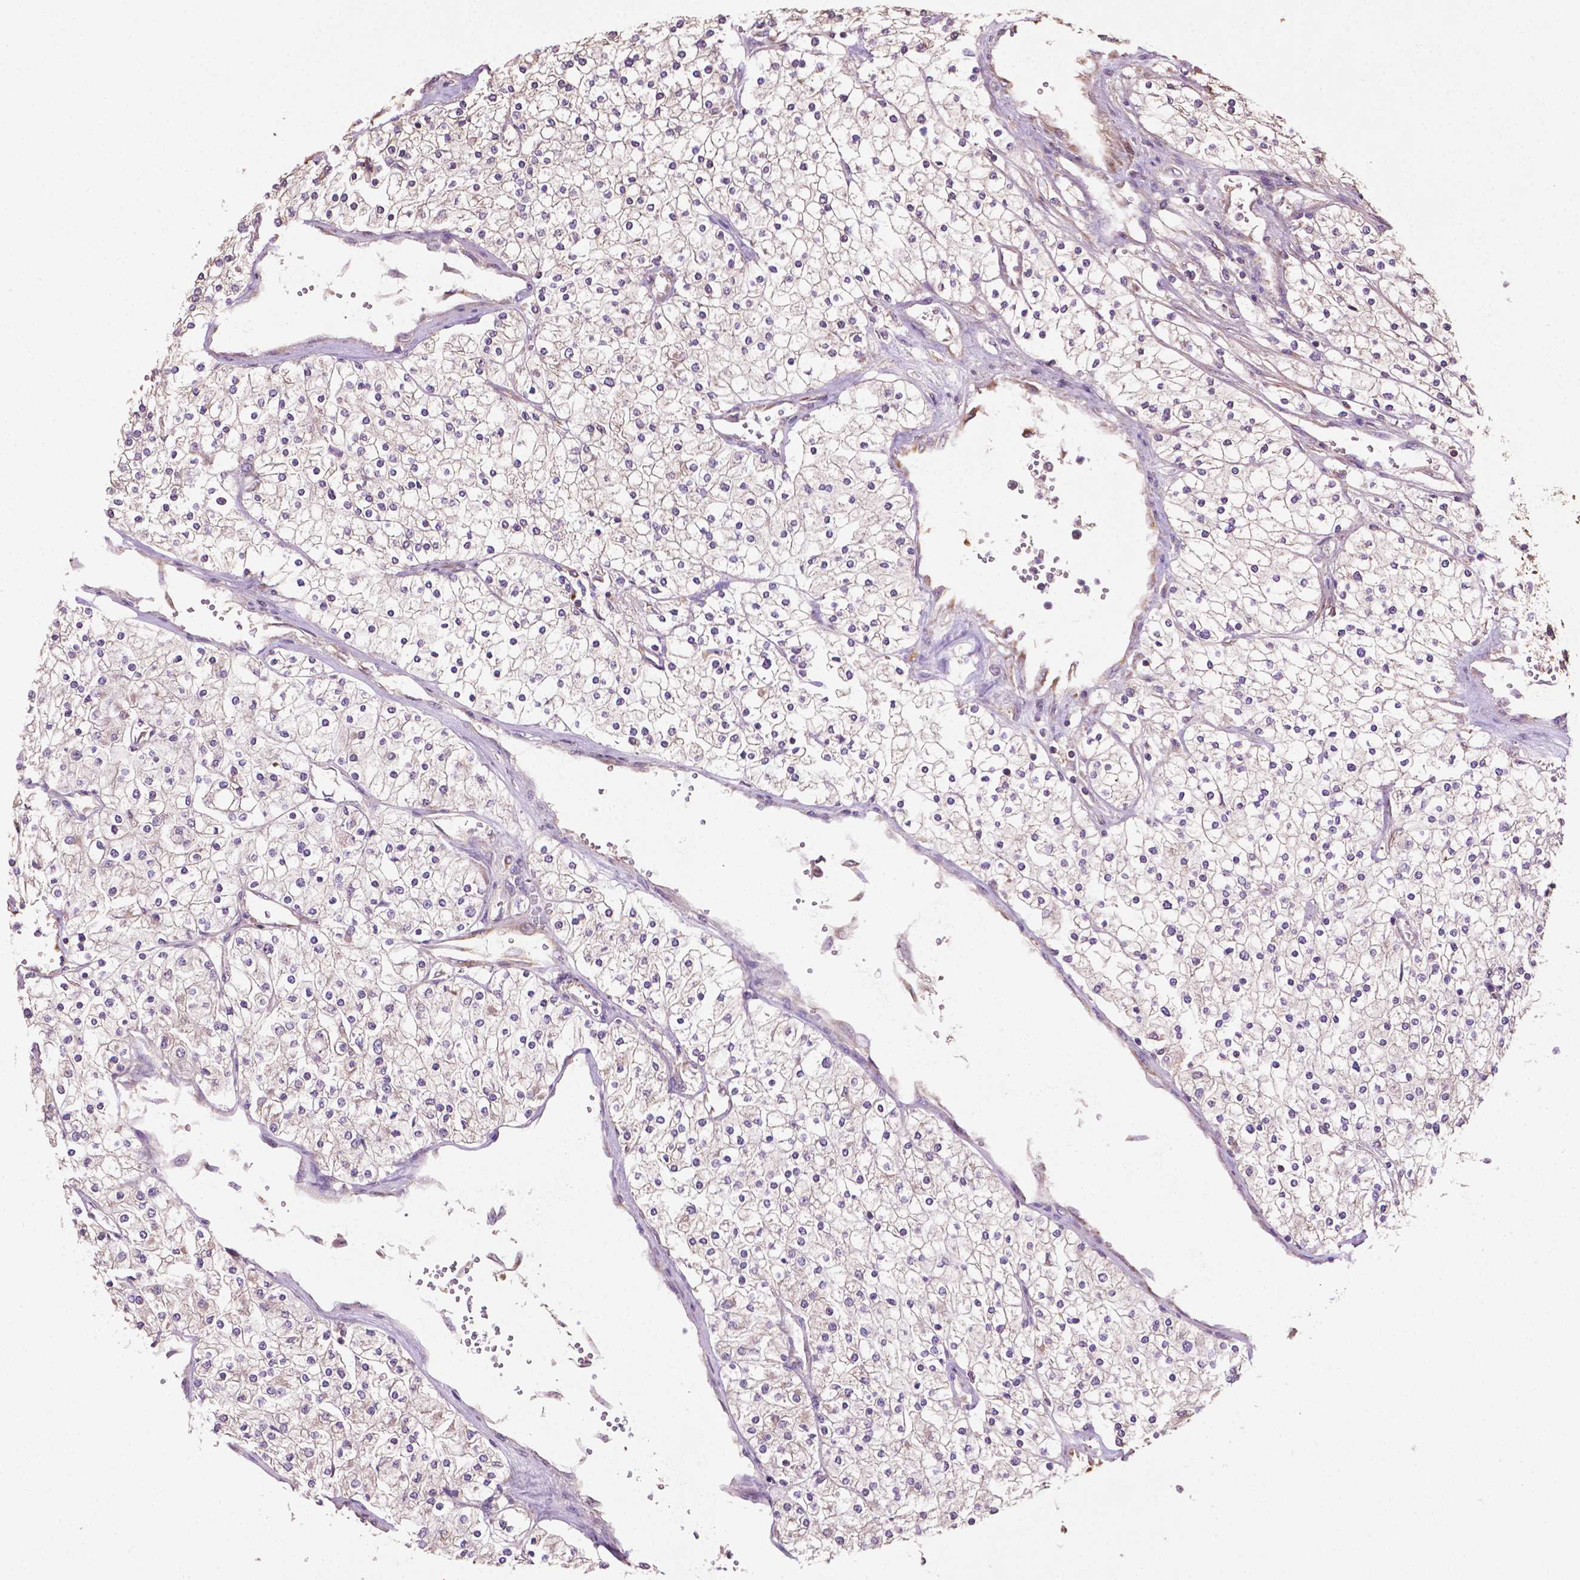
{"staining": {"intensity": "negative", "quantity": "none", "location": "none"}, "tissue": "renal cancer", "cell_type": "Tumor cells", "image_type": "cancer", "snomed": [{"axis": "morphology", "description": "Adenocarcinoma, NOS"}, {"axis": "topography", "description": "Kidney"}], "caption": "Tumor cells show no significant protein expression in adenocarcinoma (renal). The staining was performed using DAB (3,3'-diaminobenzidine) to visualize the protein expression in brown, while the nuclei were stained in blue with hematoxylin (Magnification: 20x).", "gene": "LRR1", "patient": {"sex": "male", "age": 80}}